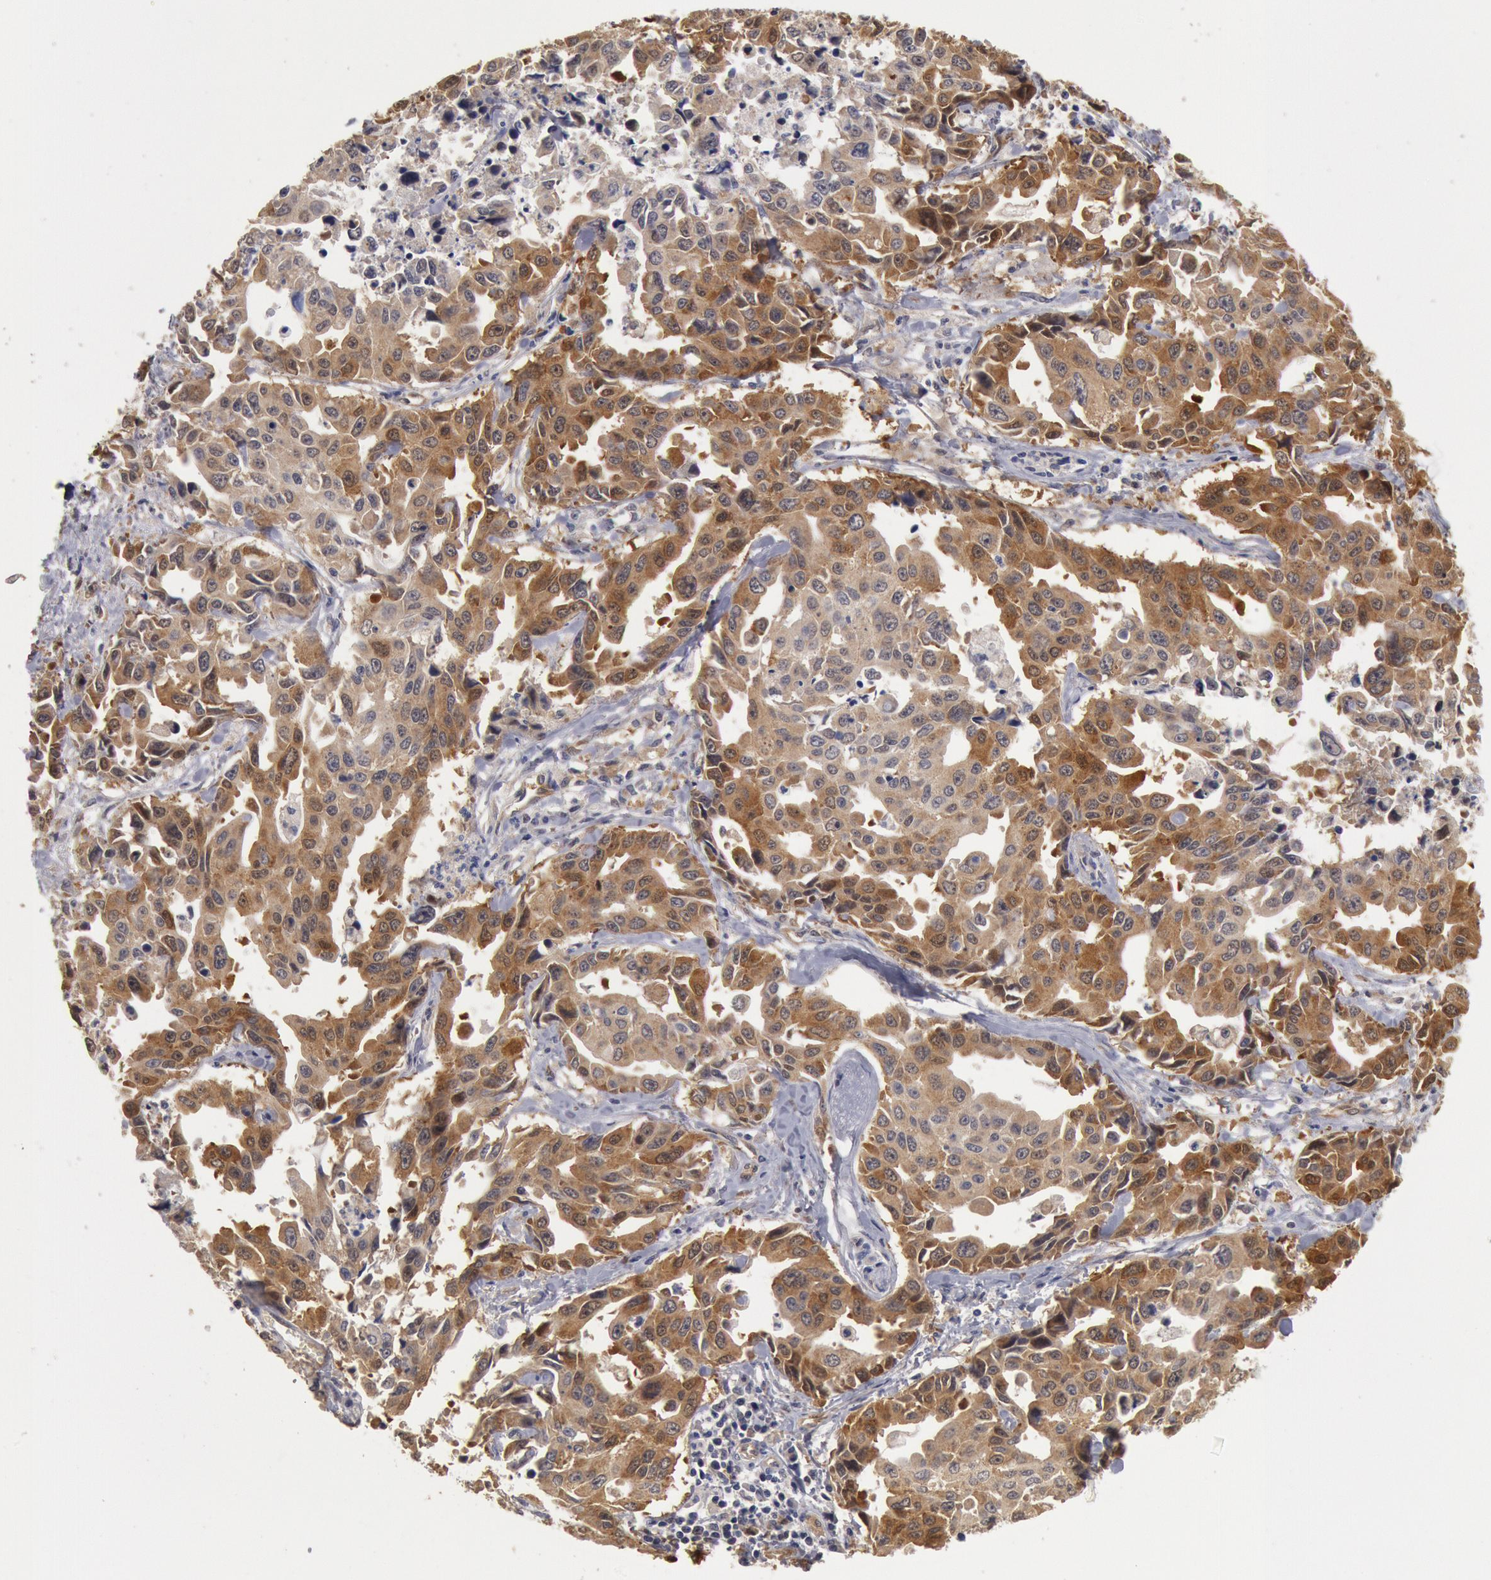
{"staining": {"intensity": "moderate", "quantity": "25%-75%", "location": "cytoplasmic/membranous"}, "tissue": "lung cancer", "cell_type": "Tumor cells", "image_type": "cancer", "snomed": [{"axis": "morphology", "description": "Adenocarcinoma, NOS"}, {"axis": "topography", "description": "Lung"}], "caption": "Immunohistochemistry (DAB) staining of lung cancer (adenocarcinoma) reveals moderate cytoplasmic/membranous protein positivity in about 25%-75% of tumor cells.", "gene": "DNAJA1", "patient": {"sex": "male", "age": 64}}